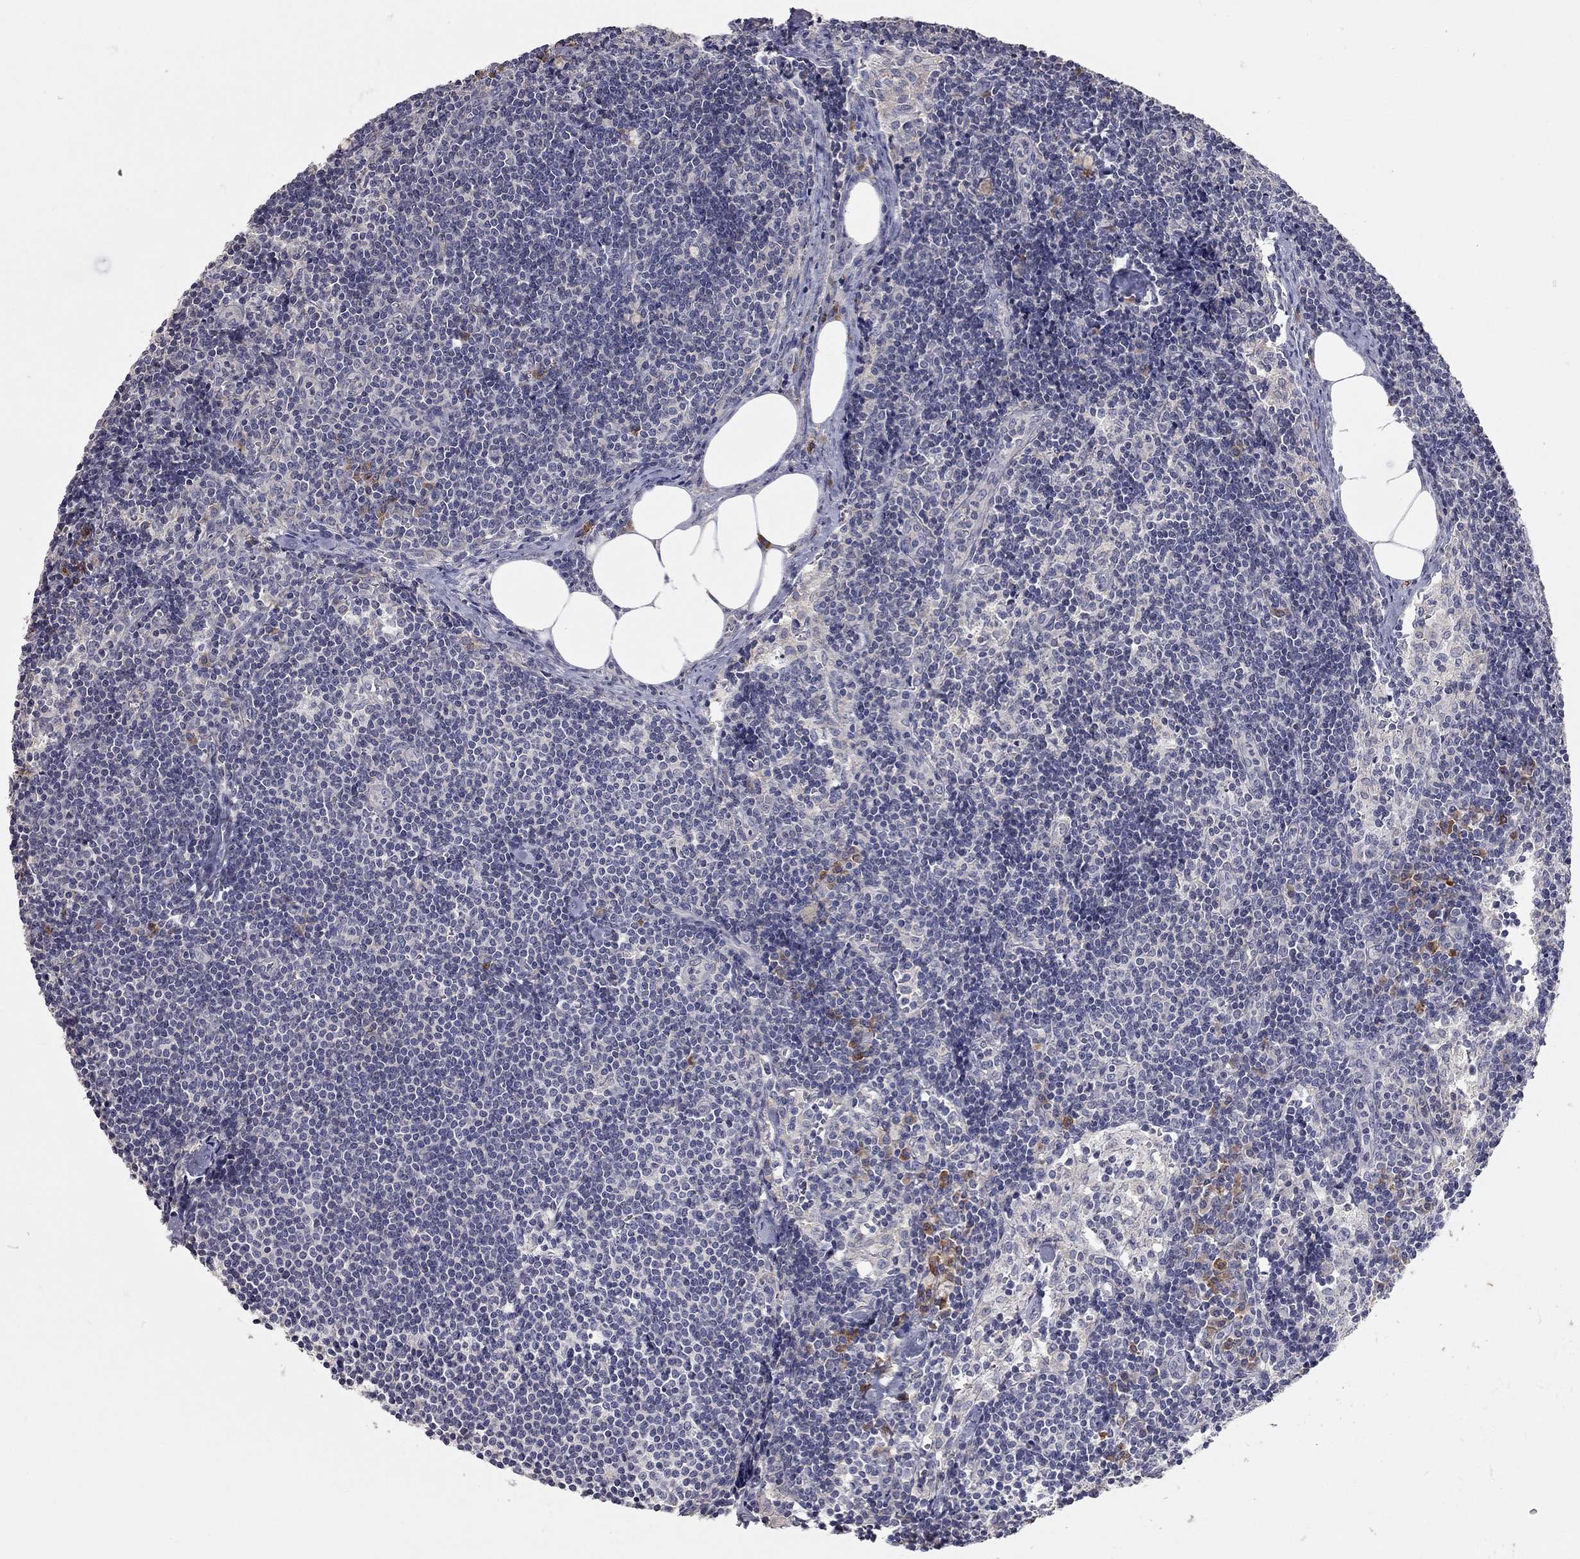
{"staining": {"intensity": "negative", "quantity": "none", "location": "none"}, "tissue": "lymph node", "cell_type": "Germinal center cells", "image_type": "normal", "snomed": [{"axis": "morphology", "description": "Normal tissue, NOS"}, {"axis": "topography", "description": "Lymph node"}], "caption": "DAB immunohistochemical staining of normal lymph node exhibits no significant expression in germinal center cells.", "gene": "XAGE2", "patient": {"sex": "female", "age": 51}}